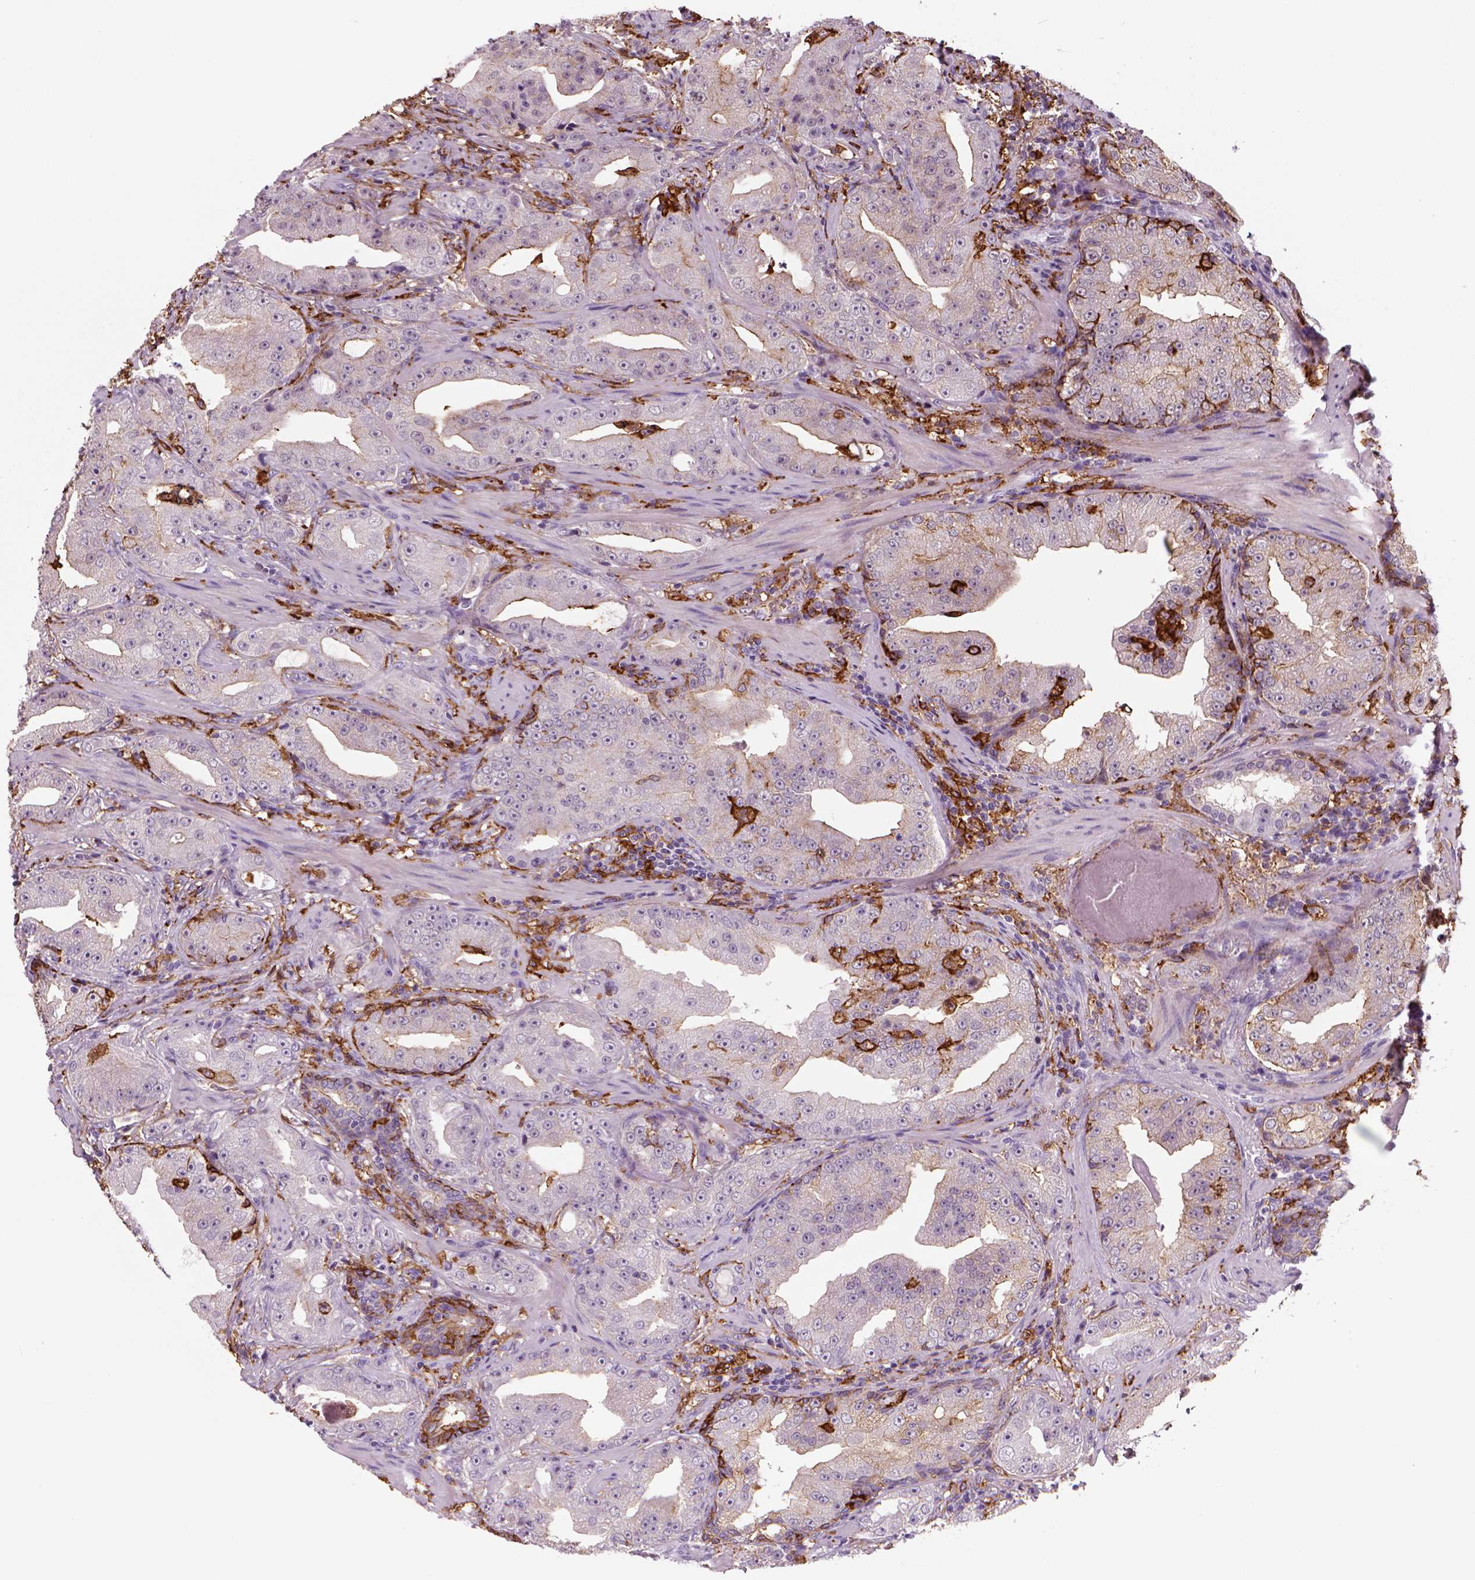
{"staining": {"intensity": "weak", "quantity": "<25%", "location": "cytoplasmic/membranous"}, "tissue": "prostate cancer", "cell_type": "Tumor cells", "image_type": "cancer", "snomed": [{"axis": "morphology", "description": "Adenocarcinoma, Low grade"}, {"axis": "topography", "description": "Prostate"}], "caption": "Immunohistochemical staining of prostate cancer shows no significant expression in tumor cells.", "gene": "MARCKS", "patient": {"sex": "male", "age": 62}}